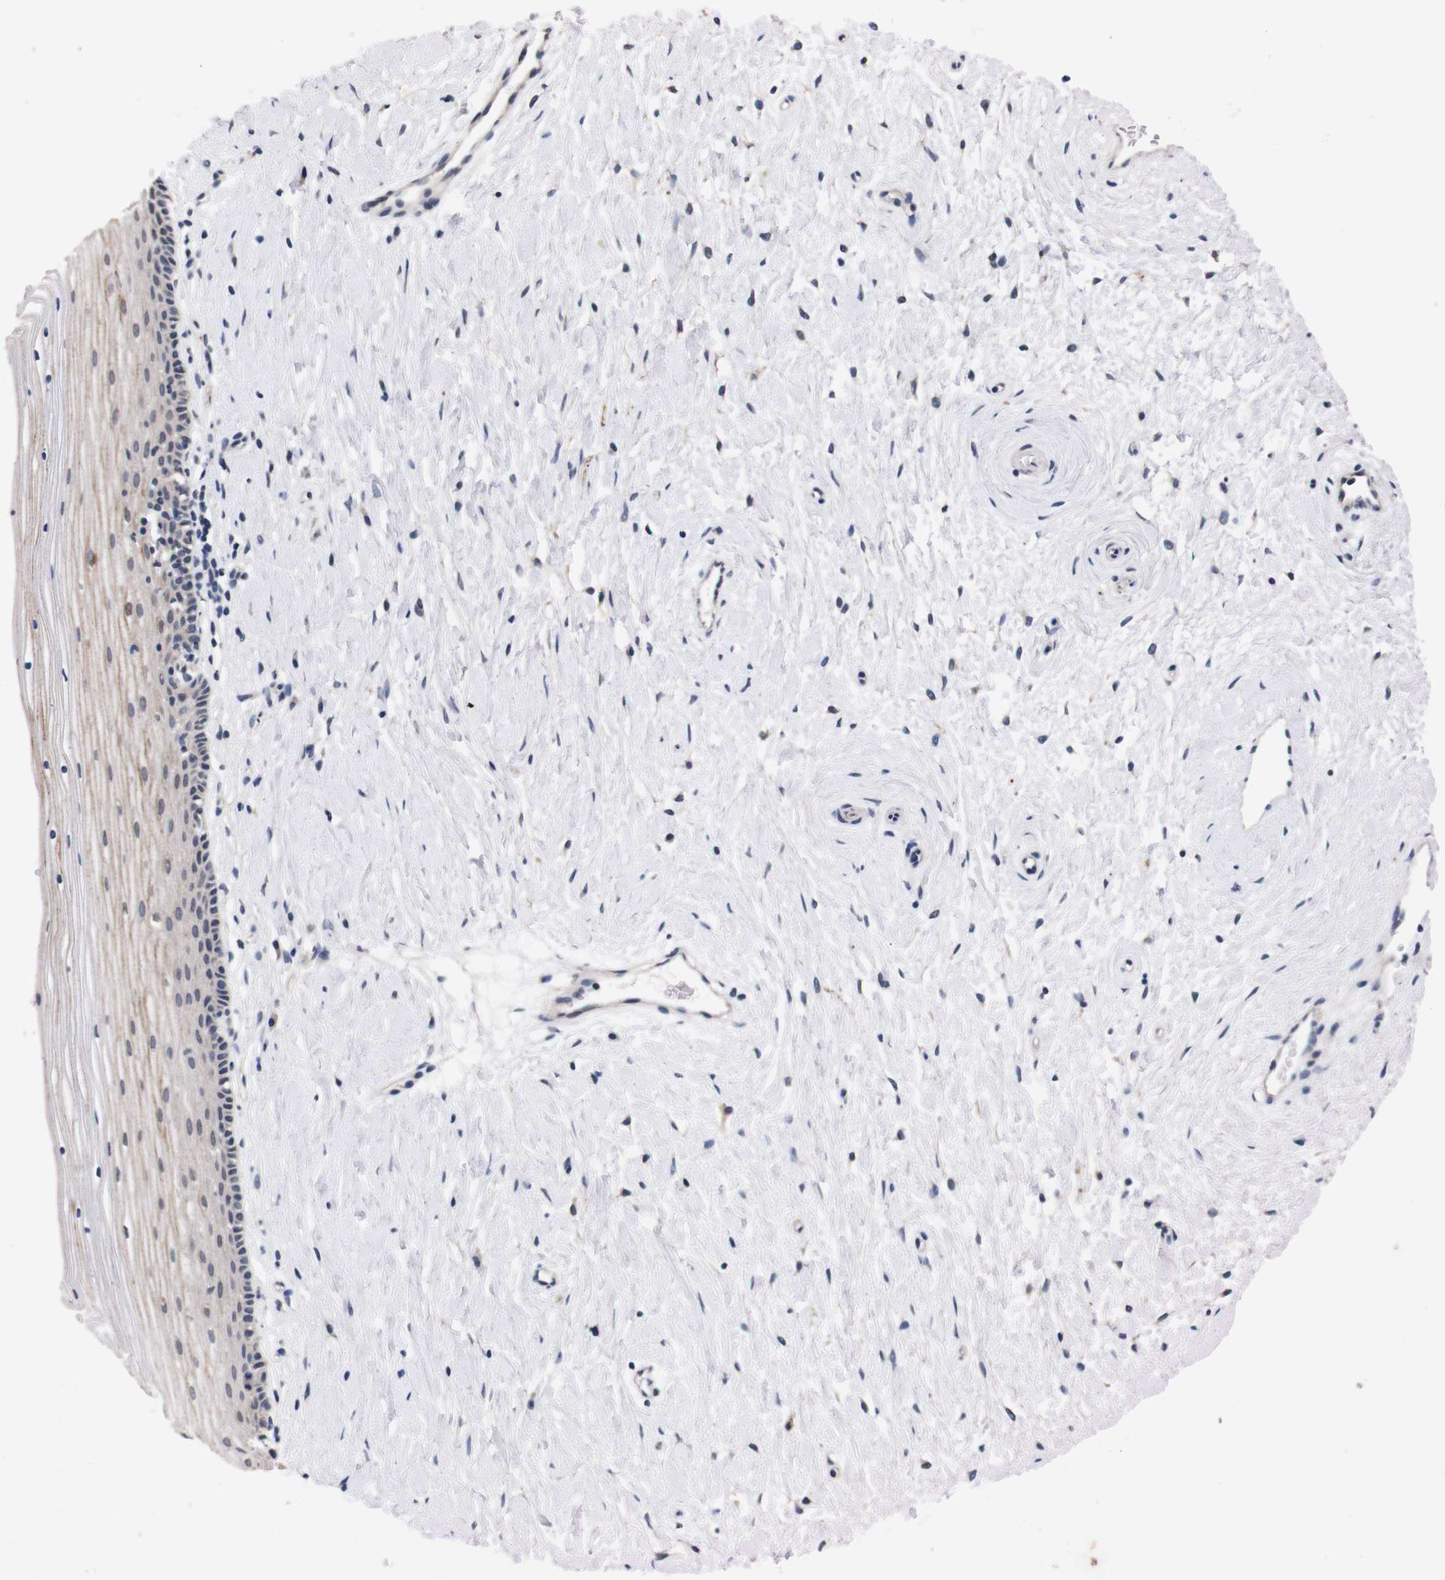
{"staining": {"intensity": "negative", "quantity": "none", "location": "none"}, "tissue": "cervix", "cell_type": "Glandular cells", "image_type": "normal", "snomed": [{"axis": "morphology", "description": "Normal tissue, NOS"}, {"axis": "topography", "description": "Cervix"}], "caption": "There is no significant expression in glandular cells of cervix. (DAB (3,3'-diaminobenzidine) immunohistochemistry, high magnification).", "gene": "TNFRSF21", "patient": {"sex": "female", "age": 39}}